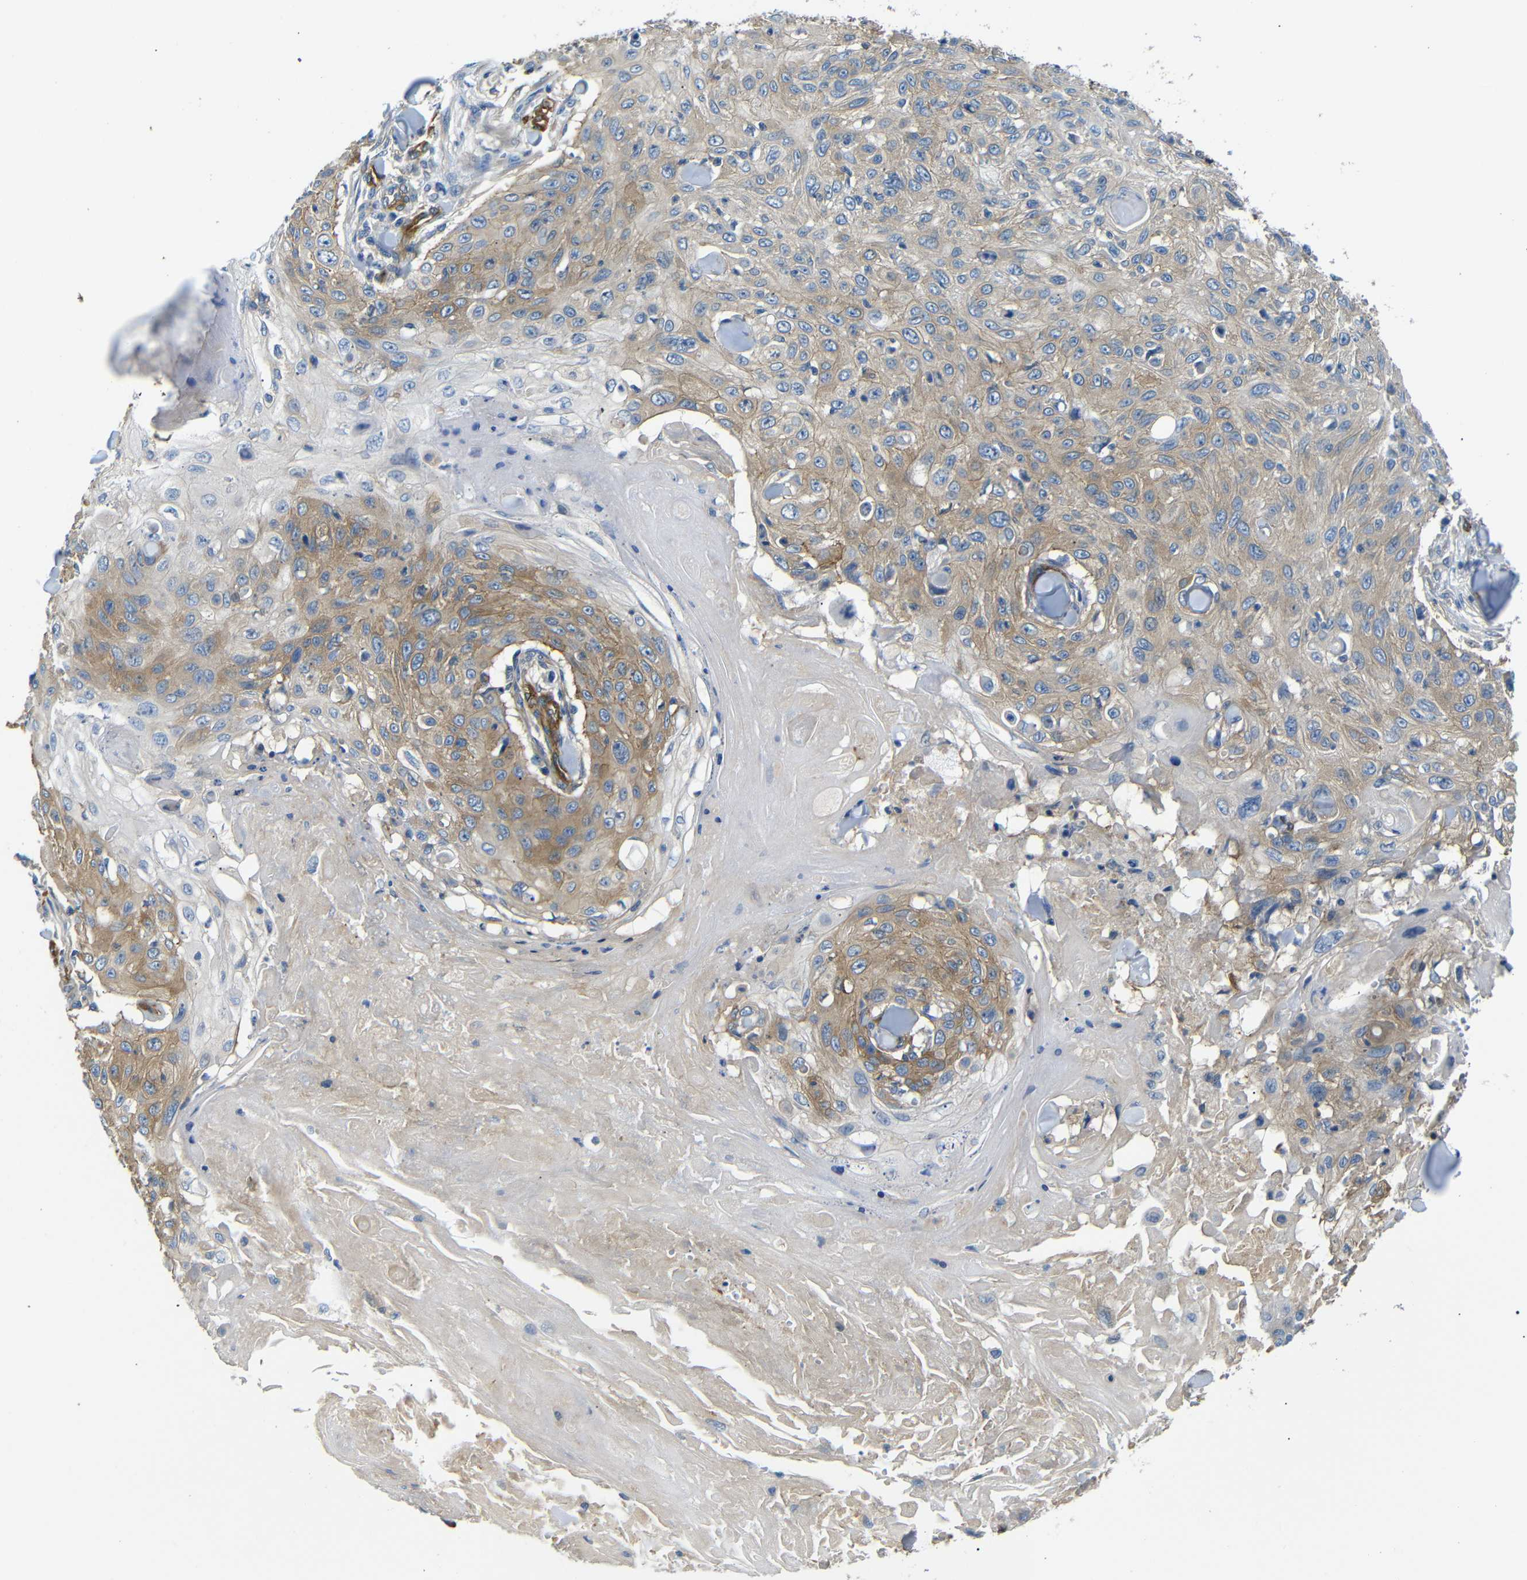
{"staining": {"intensity": "moderate", "quantity": ">75%", "location": "cytoplasmic/membranous"}, "tissue": "skin cancer", "cell_type": "Tumor cells", "image_type": "cancer", "snomed": [{"axis": "morphology", "description": "Squamous cell carcinoma, NOS"}, {"axis": "topography", "description": "Skin"}], "caption": "An immunohistochemistry histopathology image of tumor tissue is shown. Protein staining in brown shows moderate cytoplasmic/membranous positivity in squamous cell carcinoma (skin) within tumor cells.", "gene": "MYO1B", "patient": {"sex": "male", "age": 86}}